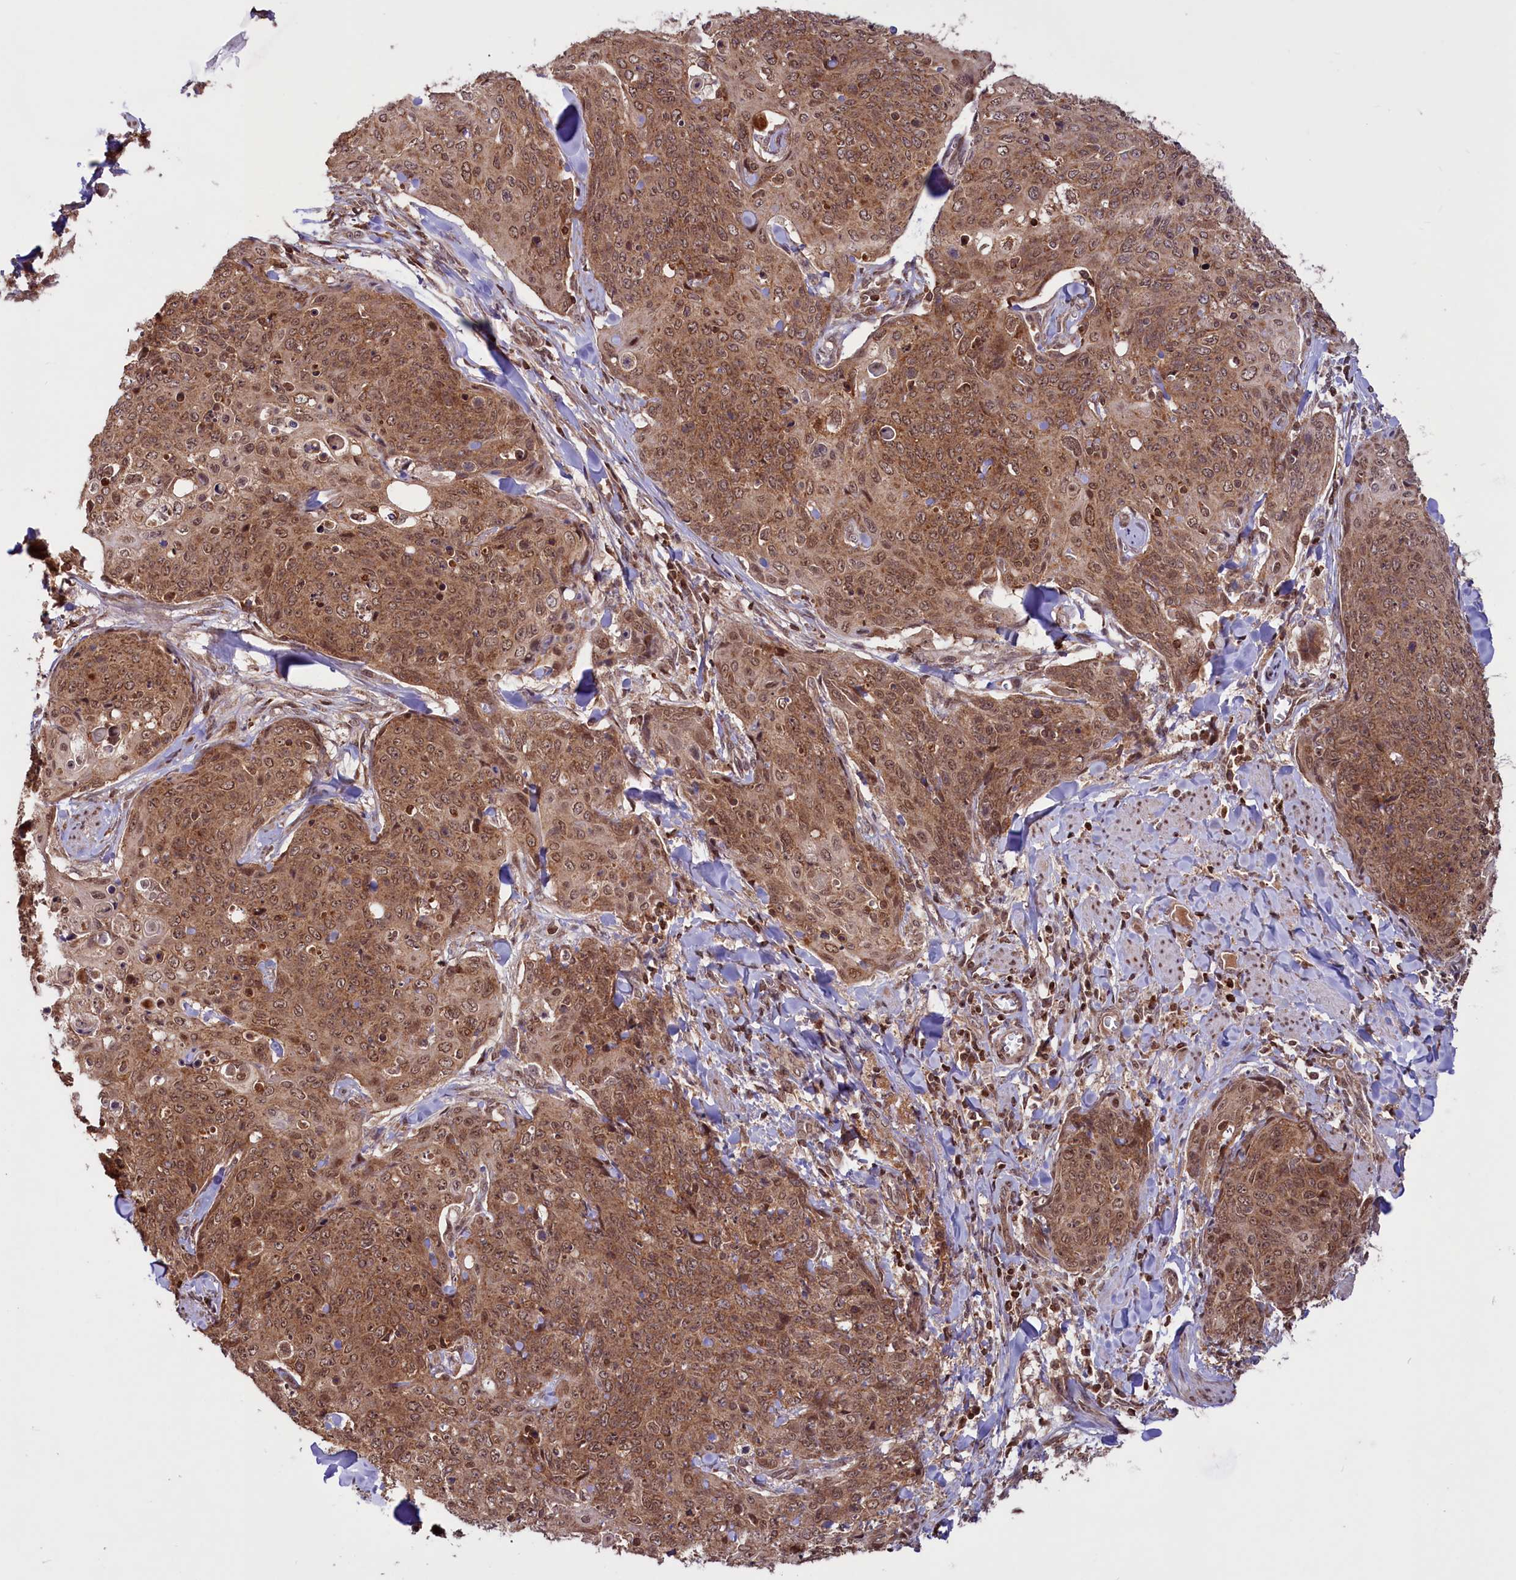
{"staining": {"intensity": "moderate", "quantity": ">75%", "location": "cytoplasmic/membranous,nuclear"}, "tissue": "skin cancer", "cell_type": "Tumor cells", "image_type": "cancer", "snomed": [{"axis": "morphology", "description": "Squamous cell carcinoma, NOS"}, {"axis": "topography", "description": "Skin"}, {"axis": "topography", "description": "Vulva"}], "caption": "Immunohistochemistry (DAB) staining of squamous cell carcinoma (skin) reveals moderate cytoplasmic/membranous and nuclear protein expression in approximately >75% of tumor cells.", "gene": "PHC3", "patient": {"sex": "female", "age": 85}}